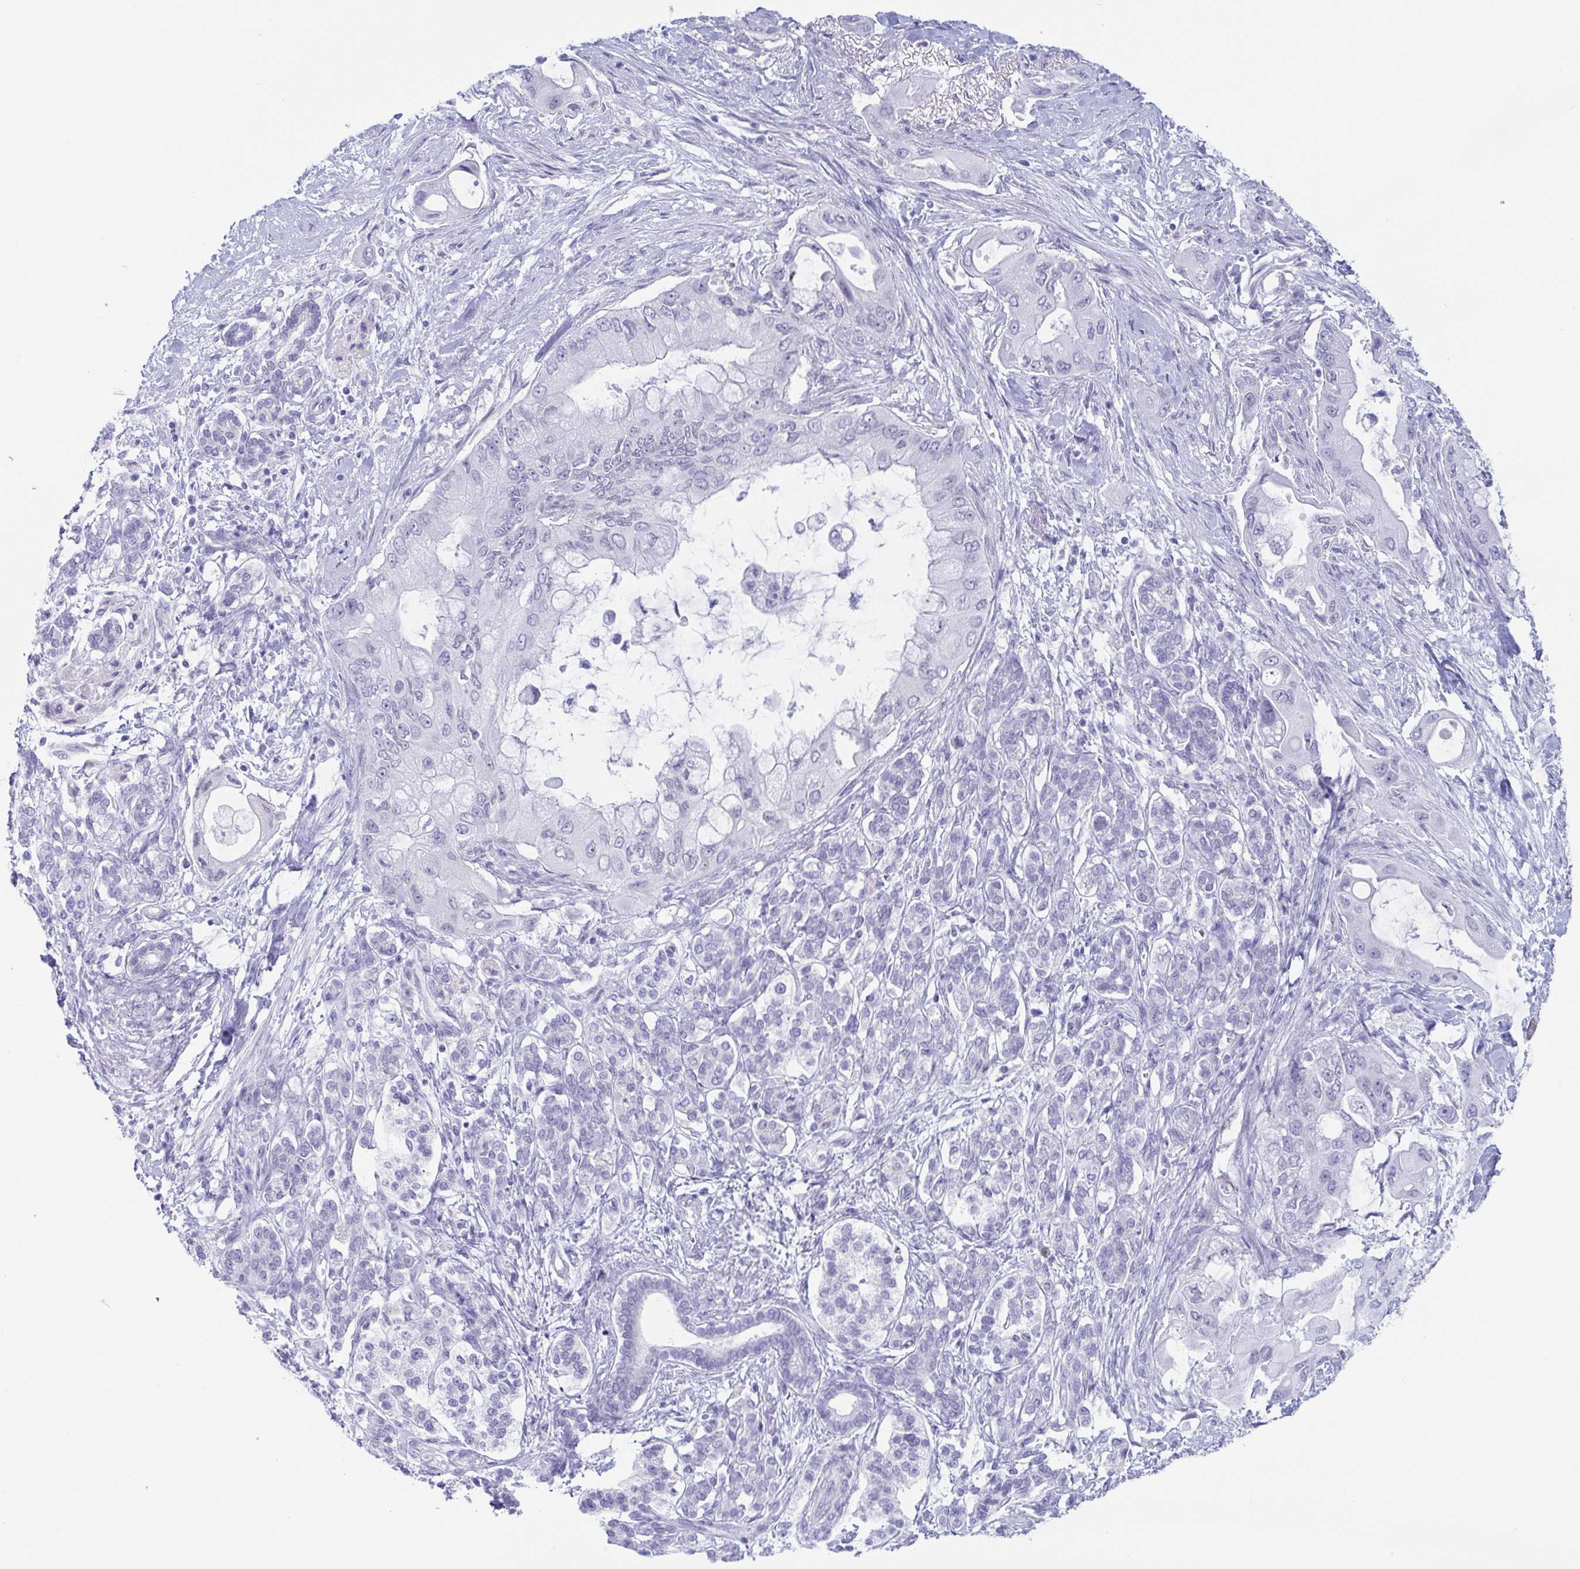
{"staining": {"intensity": "negative", "quantity": "none", "location": "none"}, "tissue": "pancreatic cancer", "cell_type": "Tumor cells", "image_type": "cancer", "snomed": [{"axis": "morphology", "description": "Adenocarcinoma, NOS"}, {"axis": "topography", "description": "Pancreas"}], "caption": "Tumor cells show no significant expression in pancreatic adenocarcinoma. The staining is performed using DAB (3,3'-diaminobenzidine) brown chromogen with nuclei counter-stained in using hematoxylin.", "gene": "CDX4", "patient": {"sex": "male", "age": 57}}